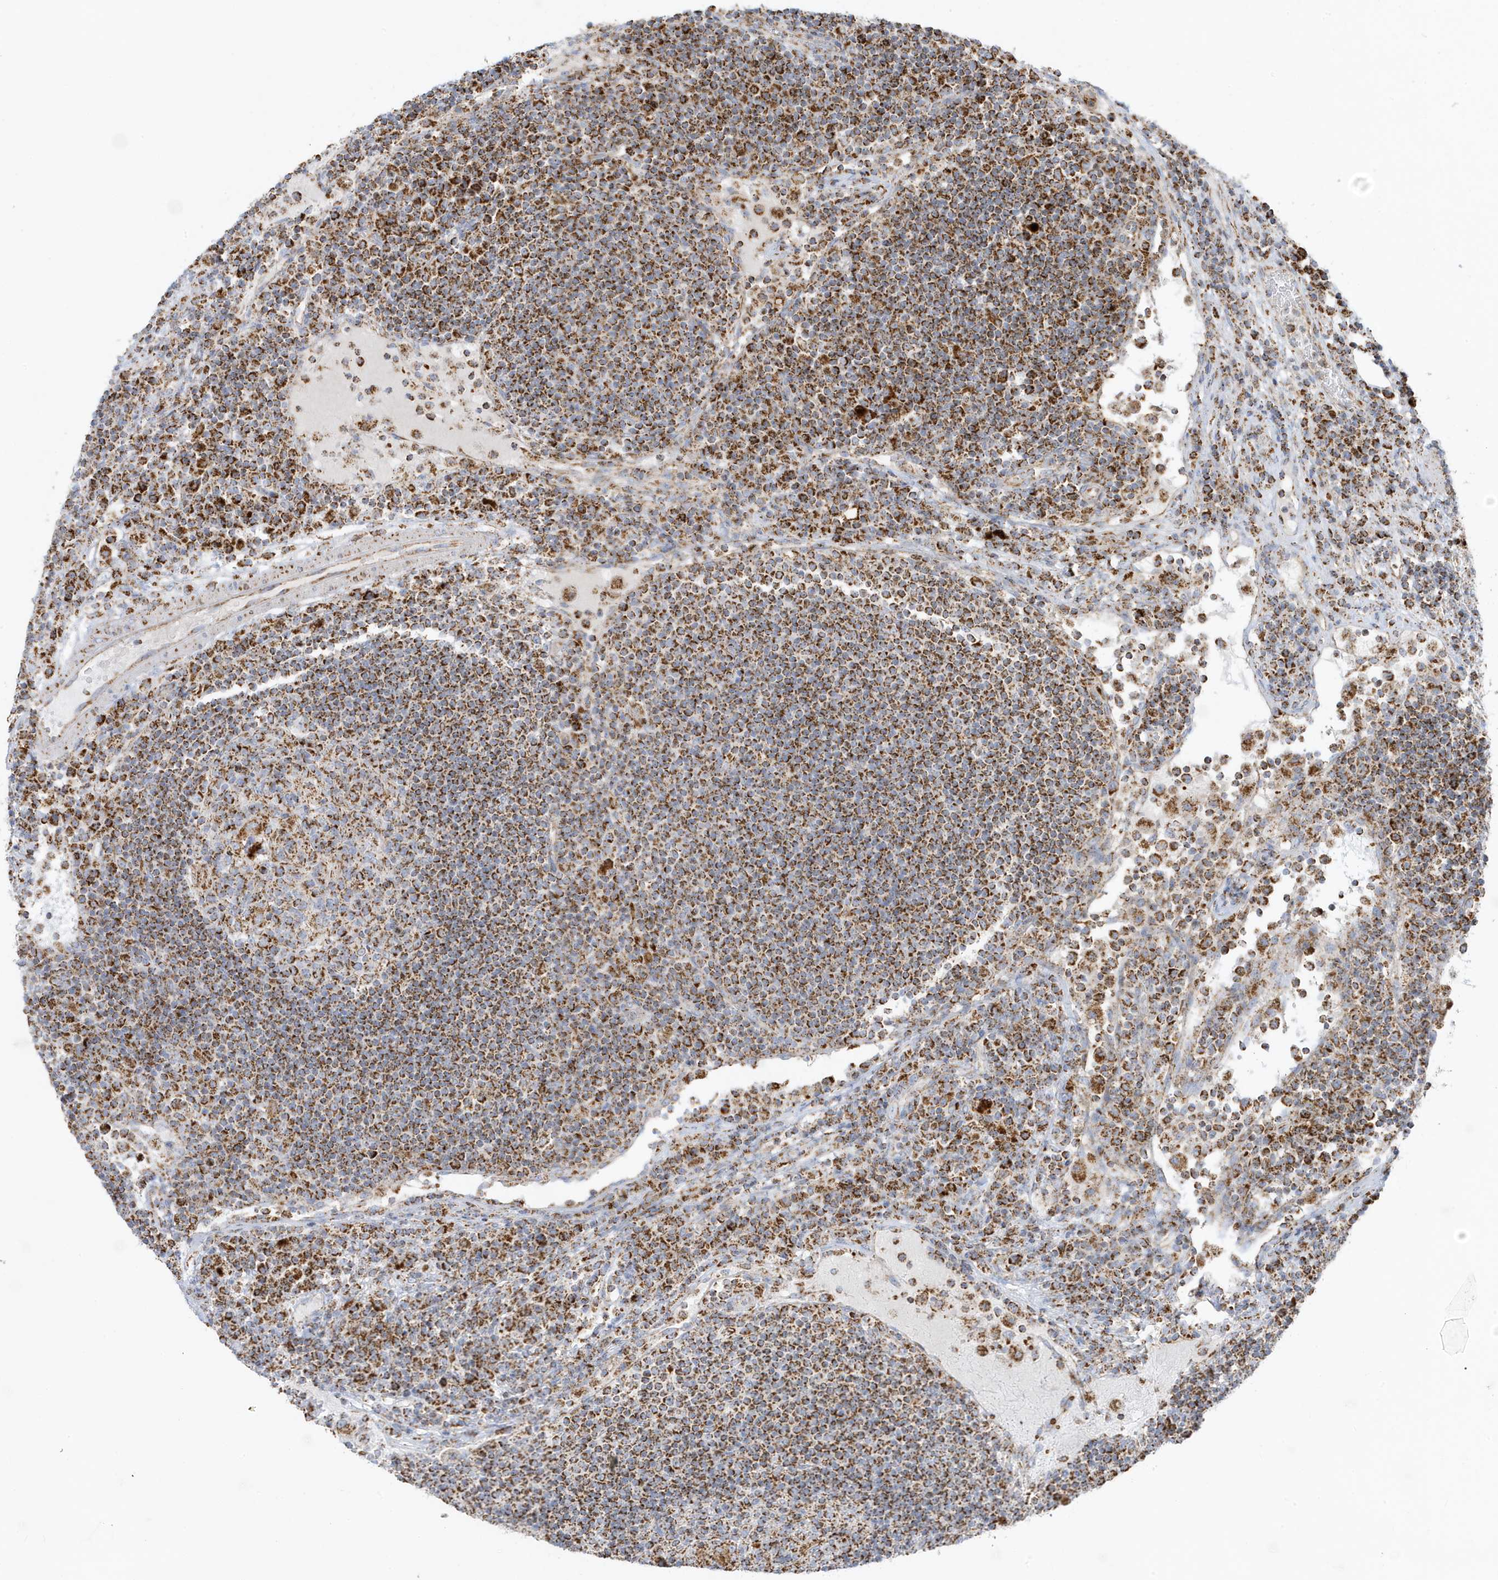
{"staining": {"intensity": "moderate", "quantity": ">75%", "location": "cytoplasmic/membranous"}, "tissue": "lymph node", "cell_type": "Germinal center cells", "image_type": "normal", "snomed": [{"axis": "morphology", "description": "Normal tissue, NOS"}, {"axis": "topography", "description": "Lymph node"}], "caption": "This histopathology image demonstrates normal lymph node stained with IHC to label a protein in brown. The cytoplasmic/membranous of germinal center cells show moderate positivity for the protein. Nuclei are counter-stained blue.", "gene": "ATP5ME", "patient": {"sex": "female", "age": 53}}